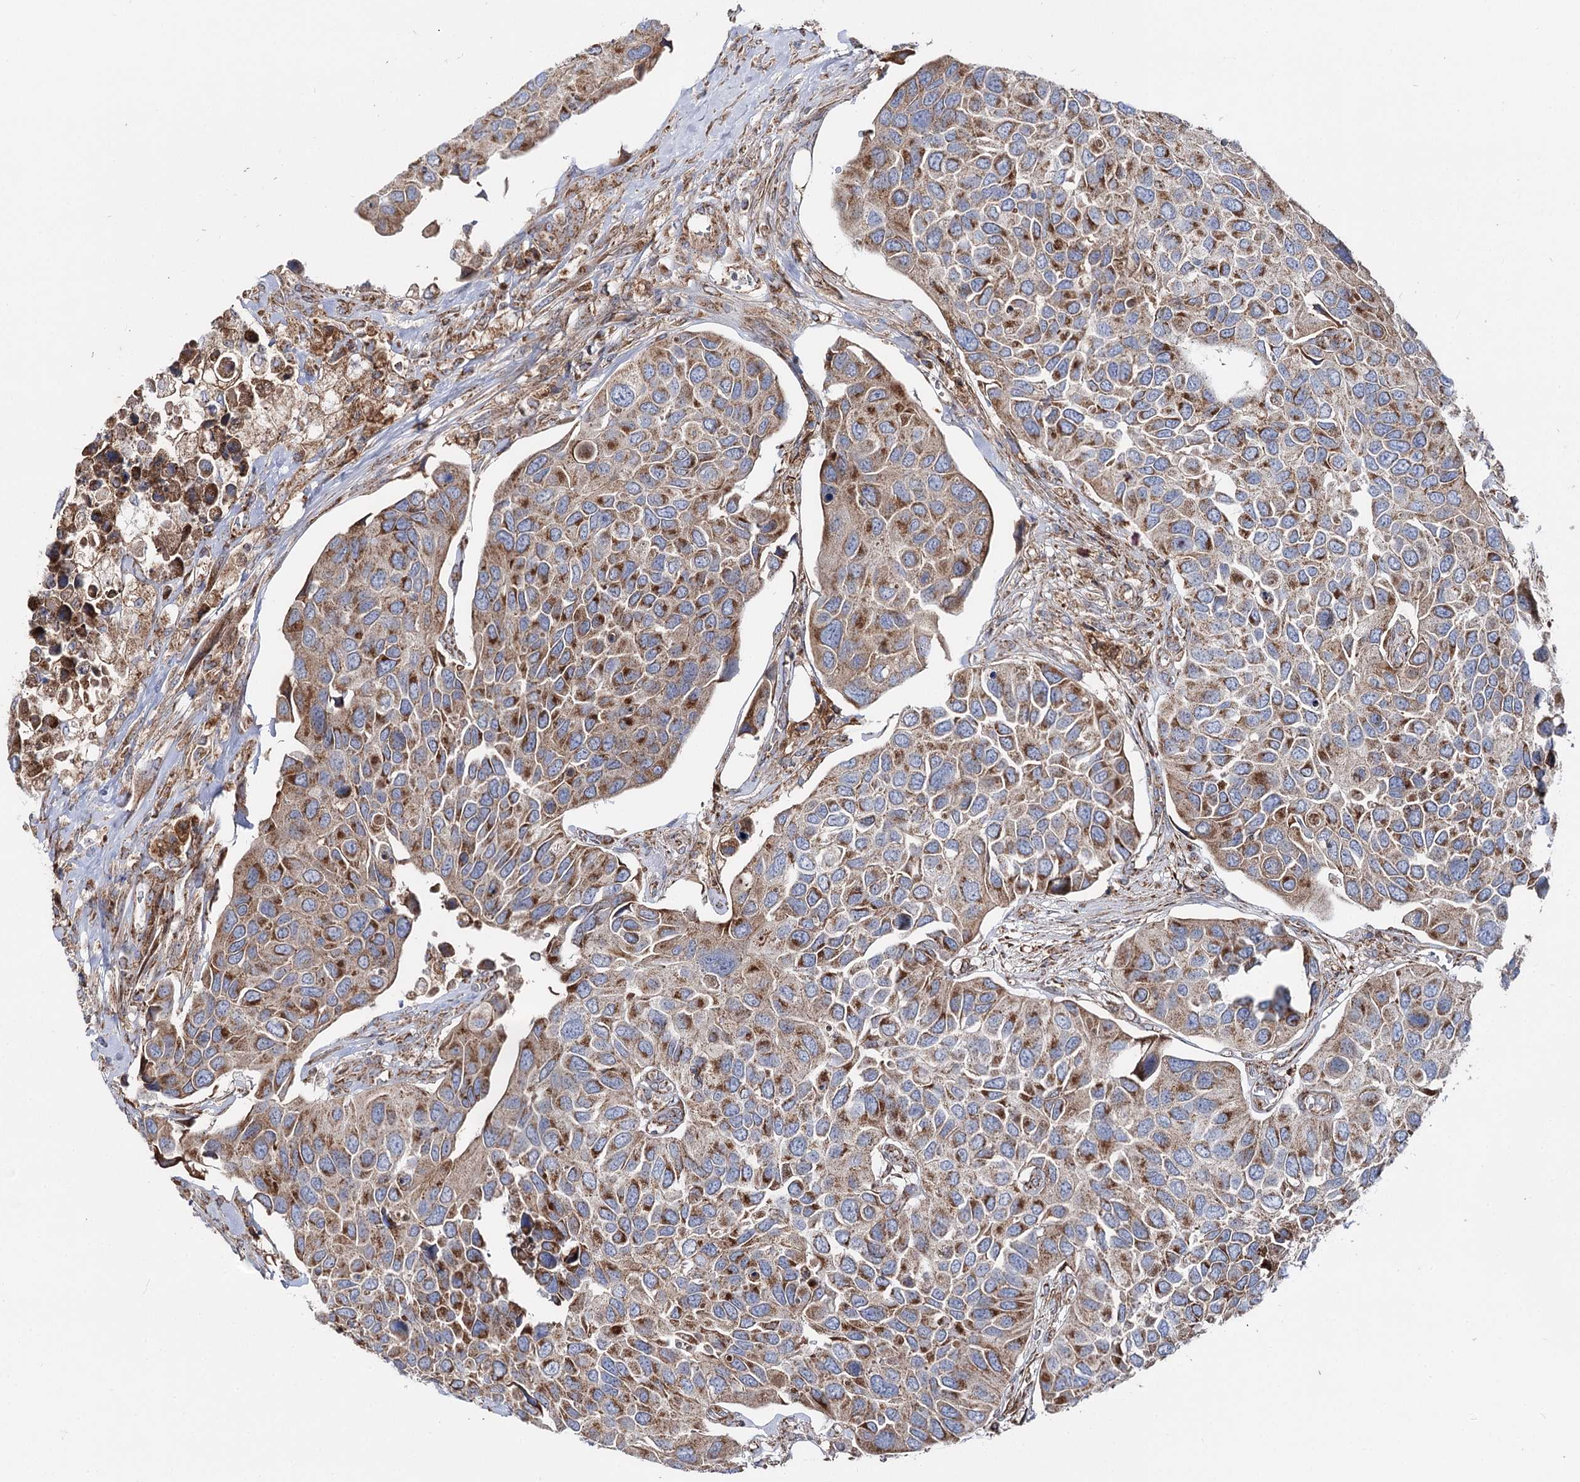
{"staining": {"intensity": "strong", "quantity": ">75%", "location": "cytoplasmic/membranous"}, "tissue": "urothelial cancer", "cell_type": "Tumor cells", "image_type": "cancer", "snomed": [{"axis": "morphology", "description": "Urothelial carcinoma, High grade"}, {"axis": "topography", "description": "Urinary bladder"}], "caption": "Protein staining shows strong cytoplasmic/membranous expression in approximately >75% of tumor cells in high-grade urothelial carcinoma. (brown staining indicates protein expression, while blue staining denotes nuclei).", "gene": "MSANTD2", "patient": {"sex": "male", "age": 74}}